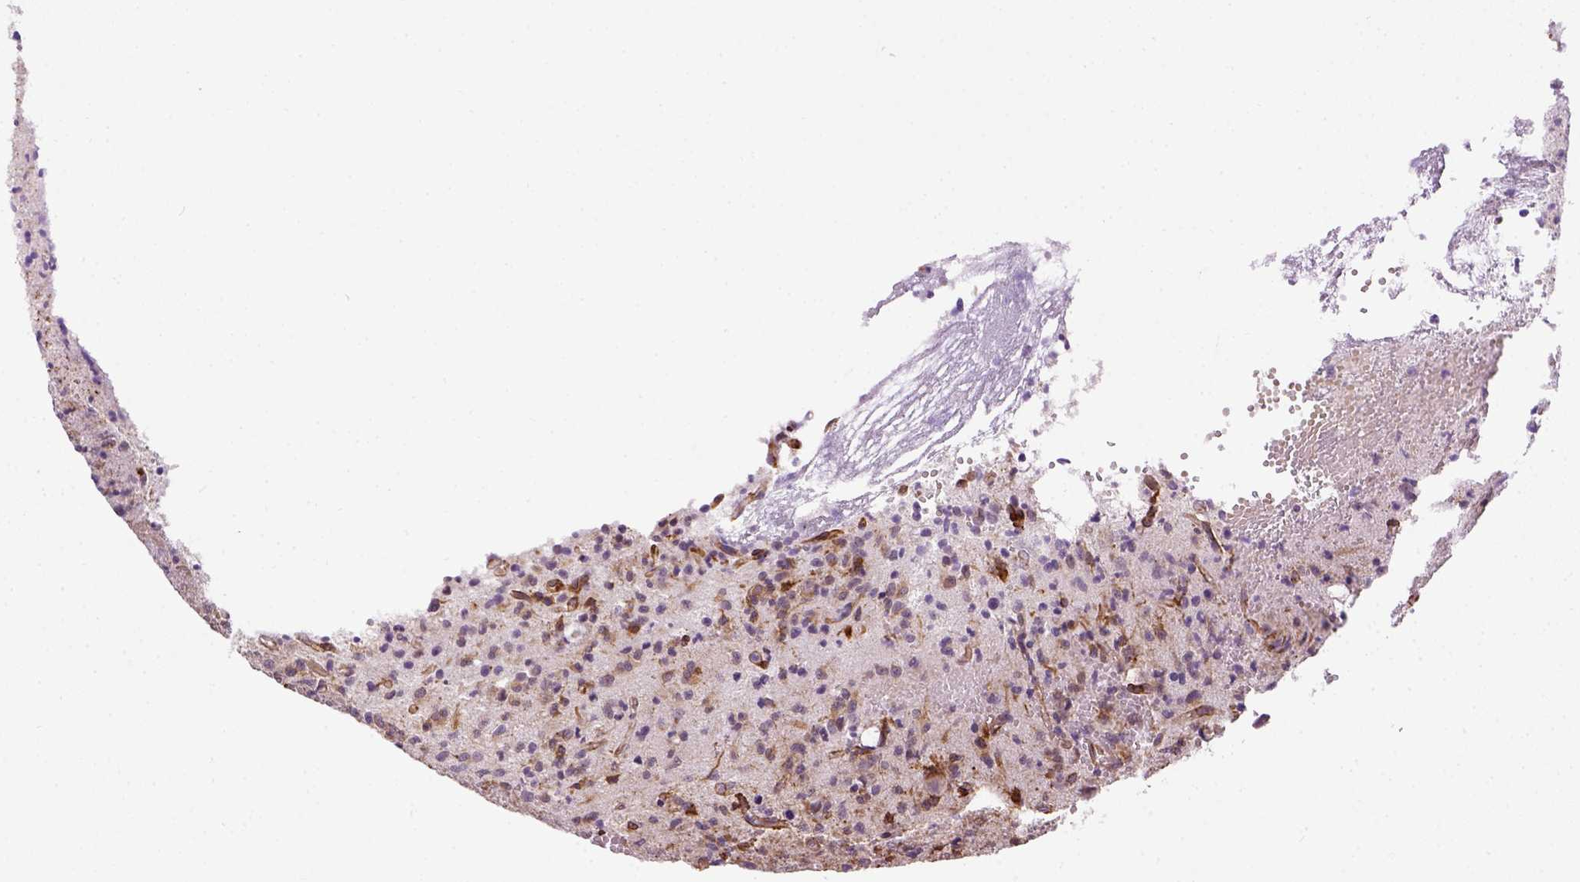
{"staining": {"intensity": "negative", "quantity": "none", "location": "none"}, "tissue": "glioma", "cell_type": "Tumor cells", "image_type": "cancer", "snomed": [{"axis": "morphology", "description": "Glioma, malignant, Low grade"}, {"axis": "topography", "description": "Brain"}], "caption": "IHC of human glioma reveals no staining in tumor cells.", "gene": "KAZN", "patient": {"sex": "male", "age": 64}}